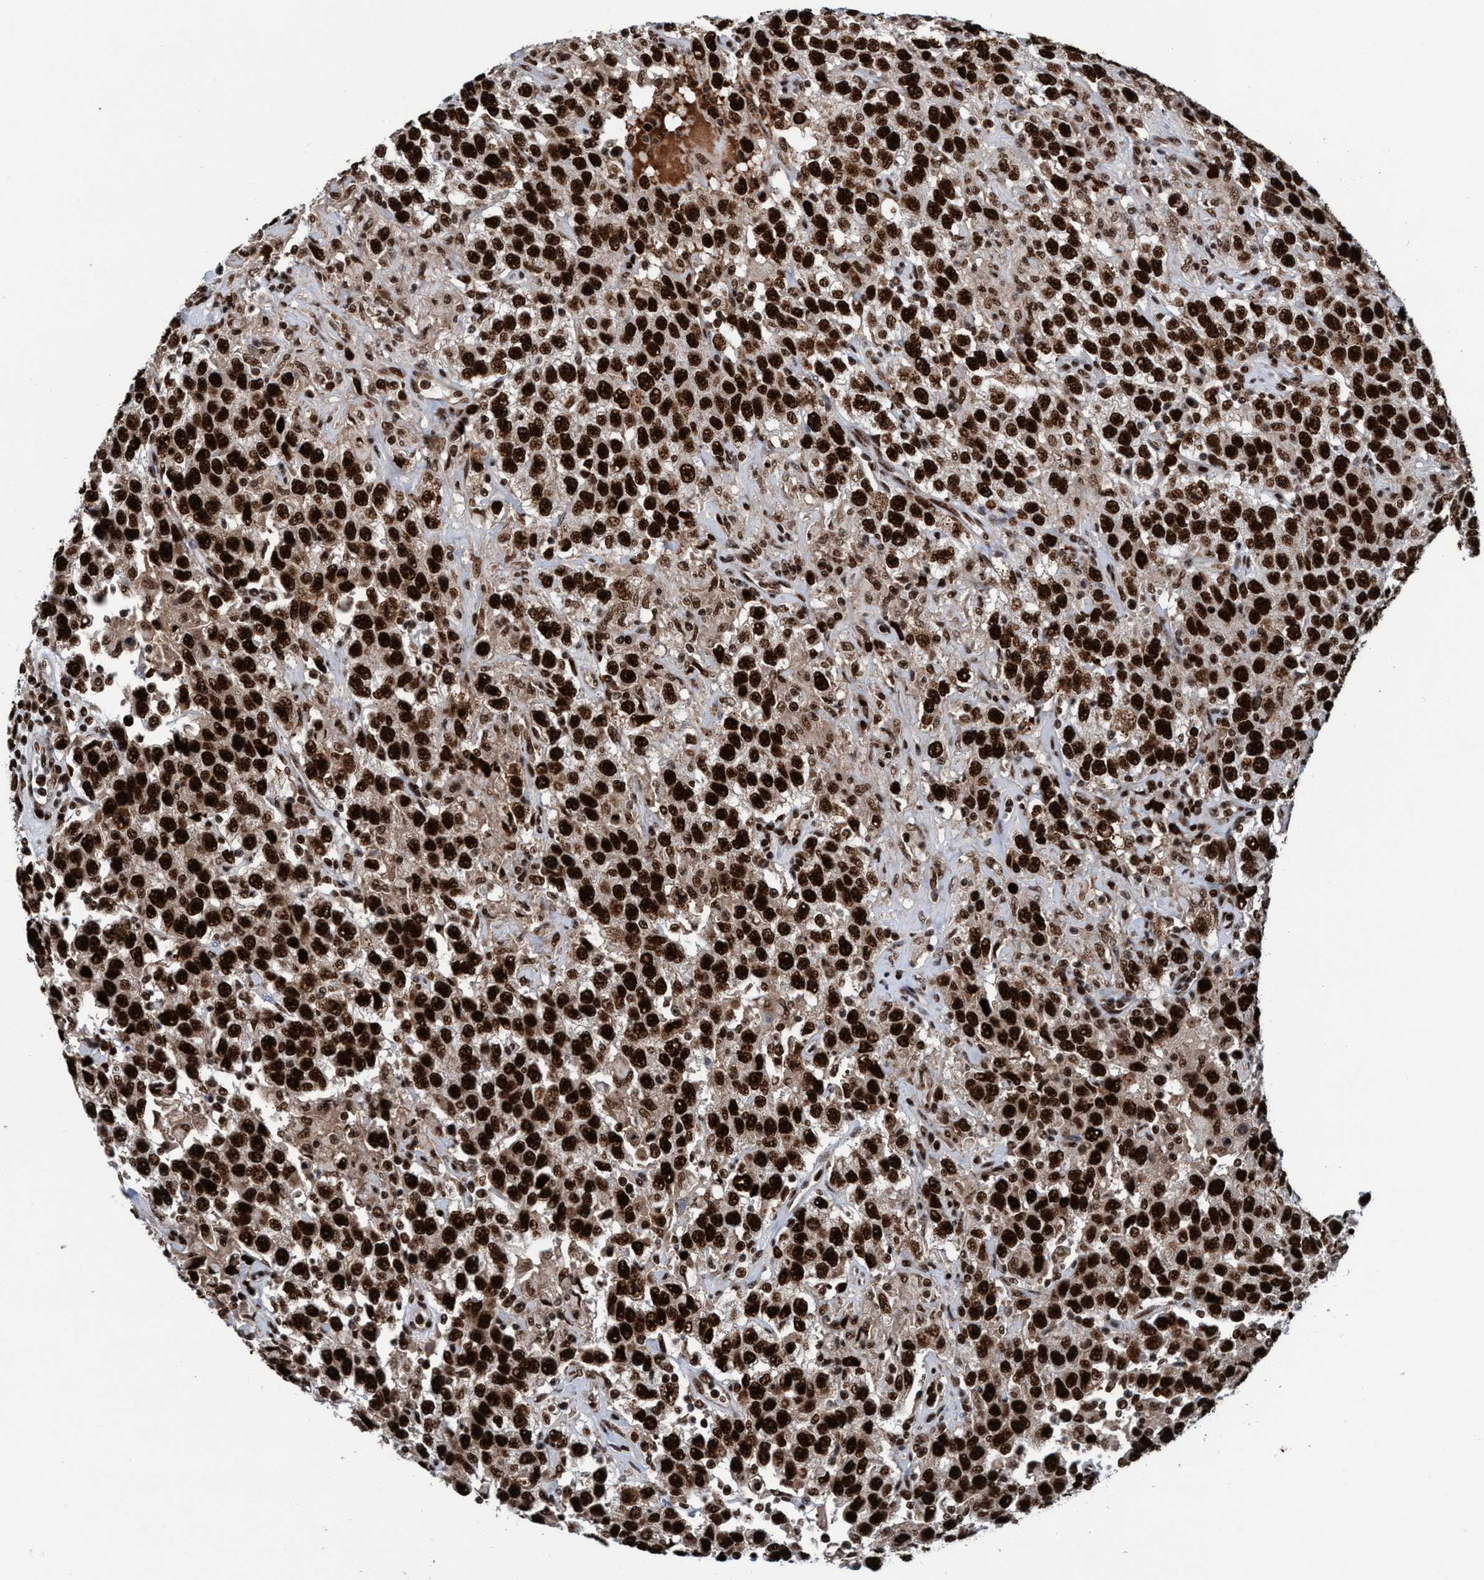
{"staining": {"intensity": "strong", "quantity": ">75%", "location": "nuclear"}, "tissue": "testis cancer", "cell_type": "Tumor cells", "image_type": "cancer", "snomed": [{"axis": "morphology", "description": "Seminoma, NOS"}, {"axis": "topography", "description": "Testis"}], "caption": "Immunohistochemical staining of testis cancer (seminoma) reveals high levels of strong nuclear protein expression in approximately >75% of tumor cells.", "gene": "TOPBP1", "patient": {"sex": "male", "age": 41}}